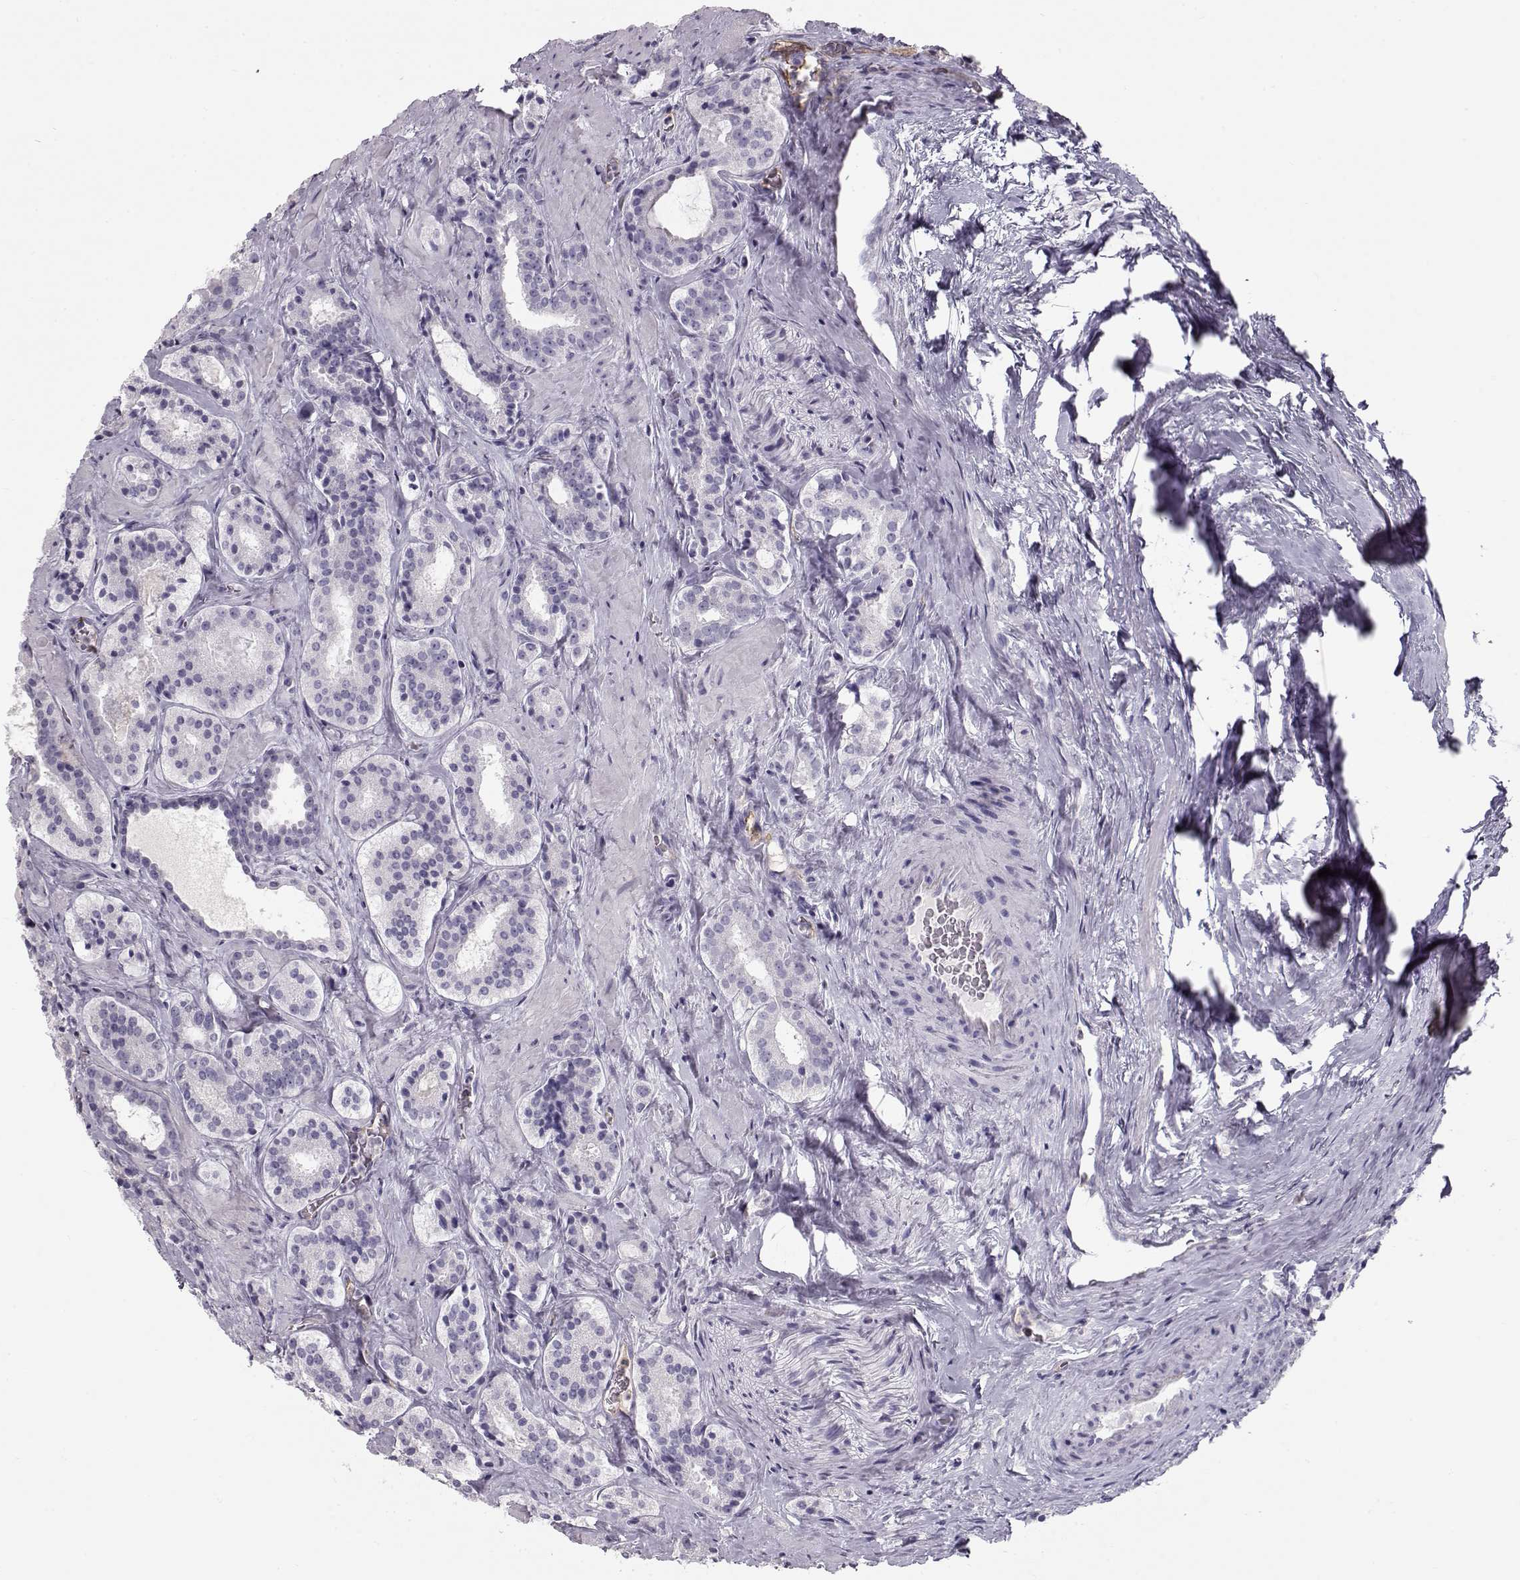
{"staining": {"intensity": "negative", "quantity": "none", "location": "none"}, "tissue": "prostate cancer", "cell_type": "Tumor cells", "image_type": "cancer", "snomed": [{"axis": "morphology", "description": "Adenocarcinoma, NOS"}, {"axis": "morphology", "description": "Adenocarcinoma, High grade"}, {"axis": "topography", "description": "Prostate"}], "caption": "This is an immunohistochemistry (IHC) micrograph of human prostate adenocarcinoma. There is no positivity in tumor cells.", "gene": "MIP", "patient": {"sex": "male", "age": 62}}